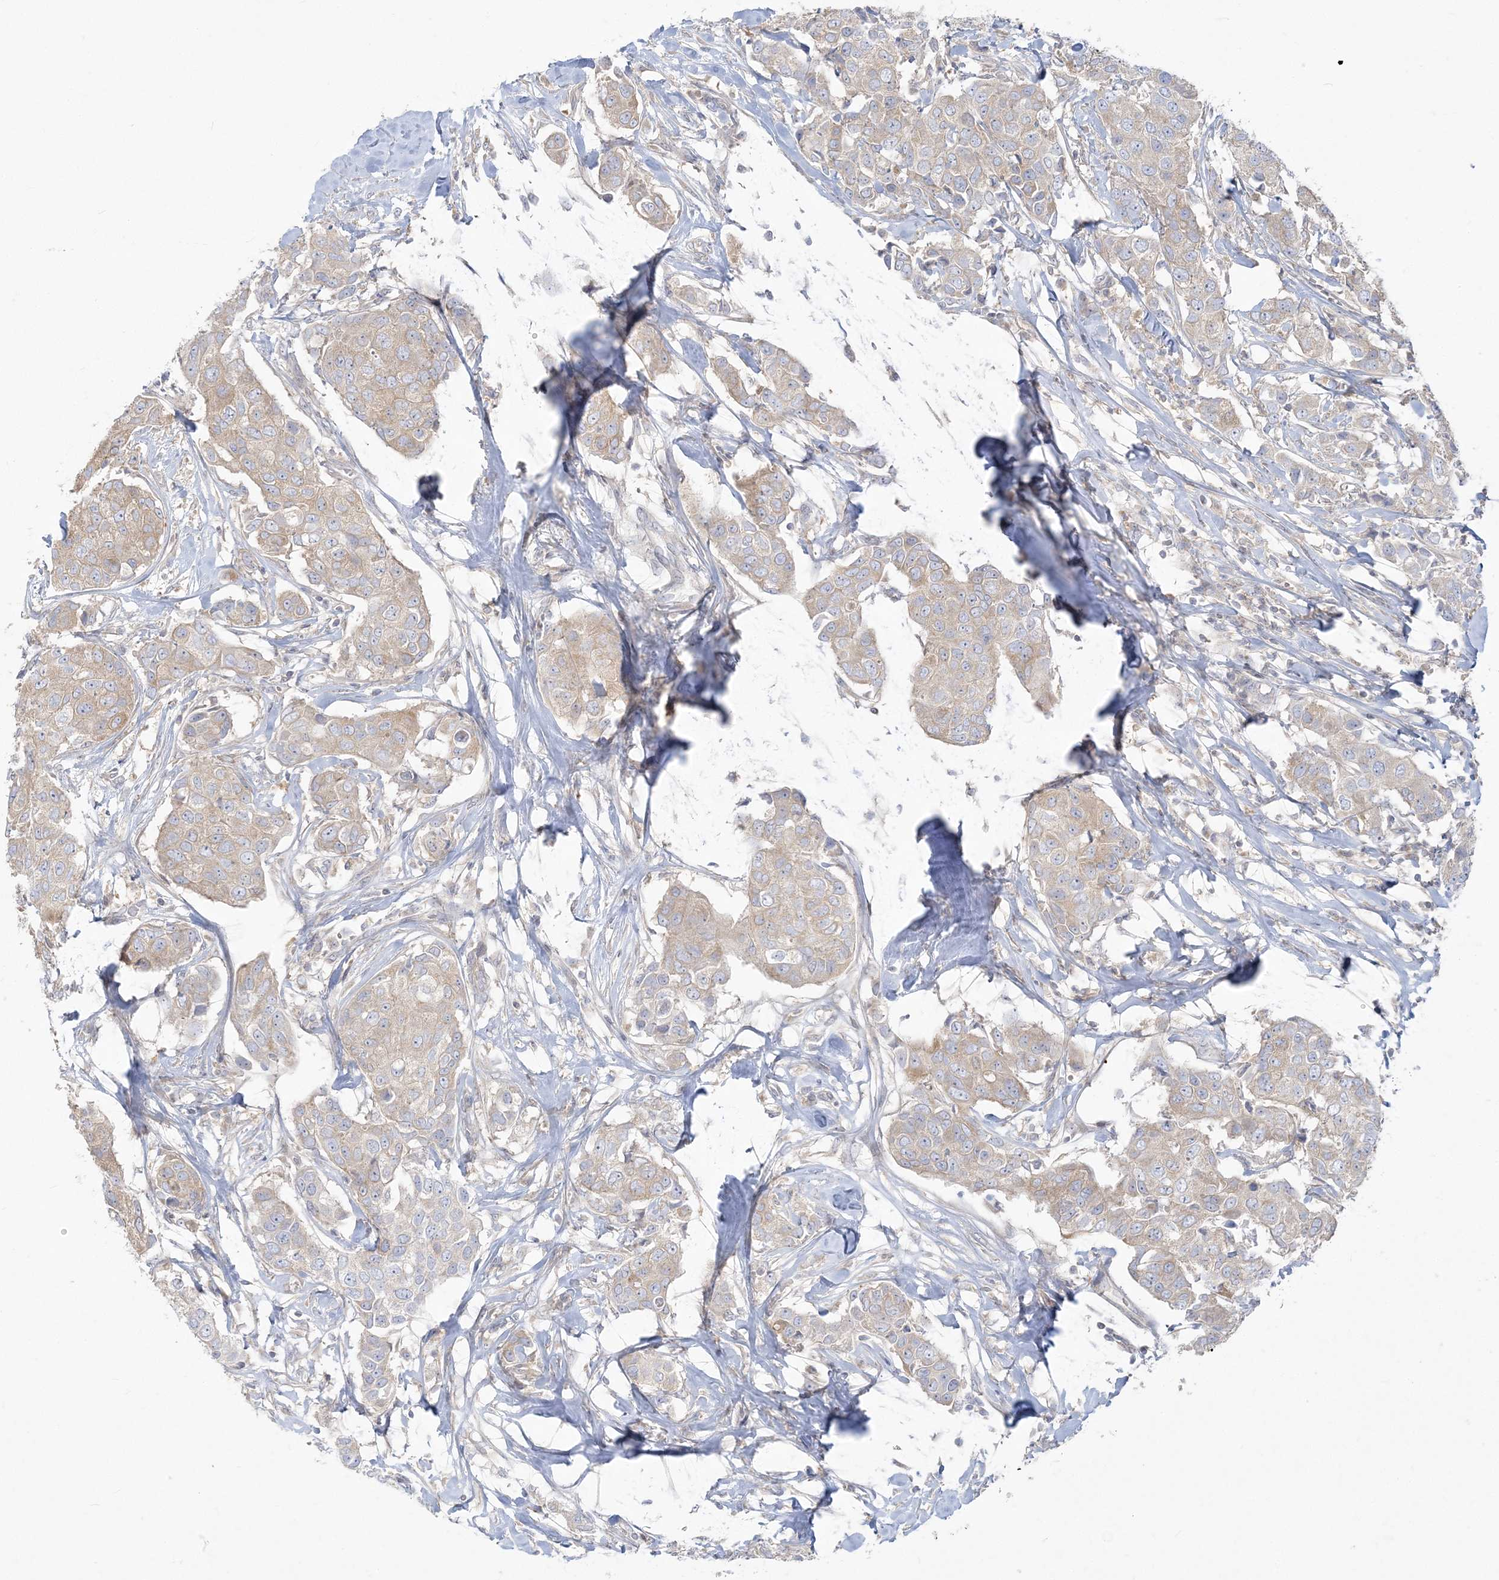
{"staining": {"intensity": "weak", "quantity": "25%-75%", "location": "cytoplasmic/membranous"}, "tissue": "breast cancer", "cell_type": "Tumor cells", "image_type": "cancer", "snomed": [{"axis": "morphology", "description": "Duct carcinoma"}, {"axis": "topography", "description": "Breast"}], "caption": "Approximately 25%-75% of tumor cells in human invasive ductal carcinoma (breast) exhibit weak cytoplasmic/membranous protein positivity as visualized by brown immunohistochemical staining.", "gene": "ZC3H6", "patient": {"sex": "female", "age": 80}}